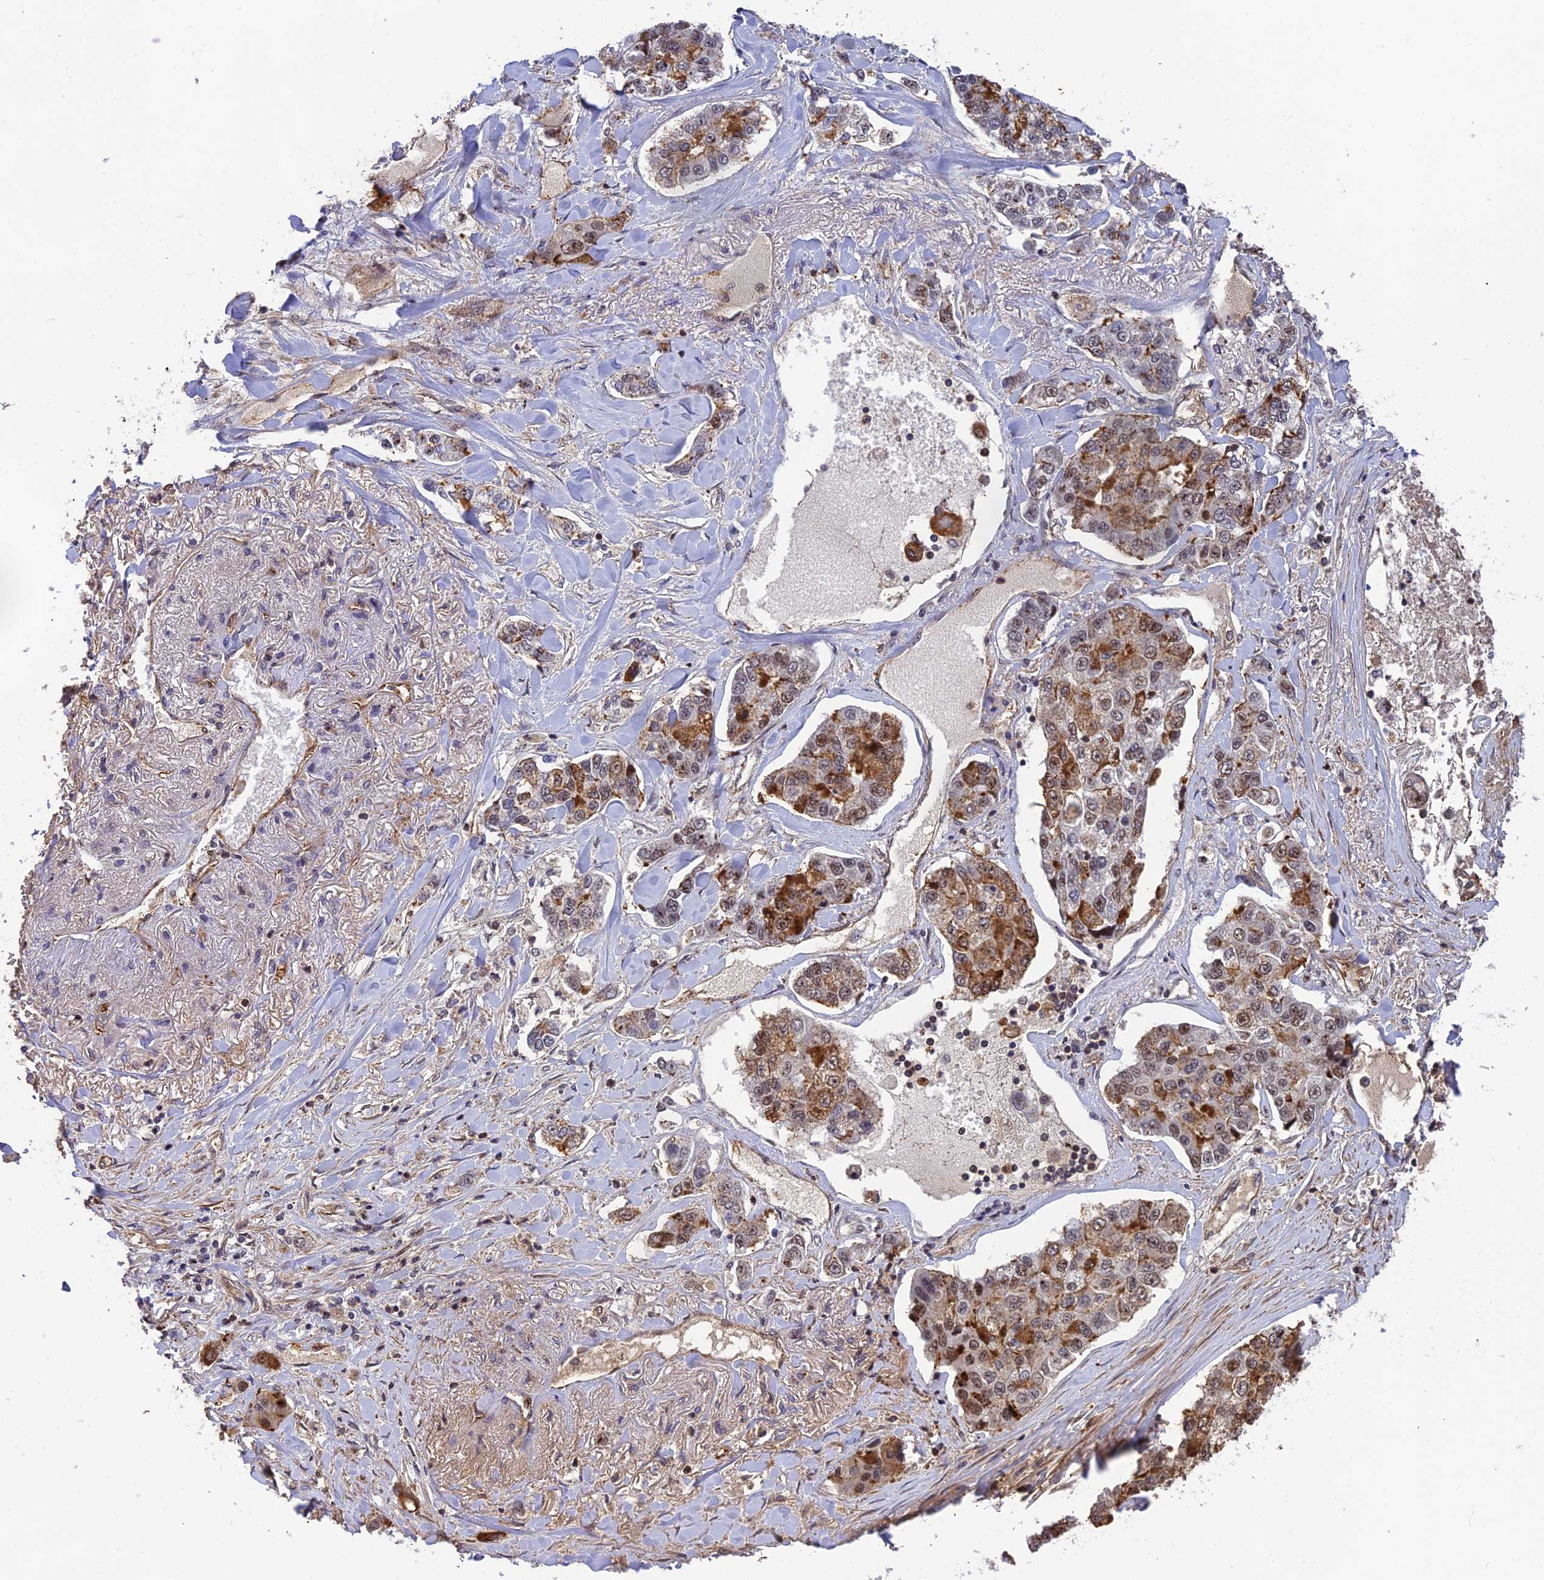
{"staining": {"intensity": "moderate", "quantity": "25%-75%", "location": "cytoplasmic/membranous,nuclear"}, "tissue": "lung cancer", "cell_type": "Tumor cells", "image_type": "cancer", "snomed": [{"axis": "morphology", "description": "Adenocarcinoma, NOS"}, {"axis": "topography", "description": "Lung"}], "caption": "Immunohistochemistry (IHC) of human lung cancer exhibits medium levels of moderate cytoplasmic/membranous and nuclear positivity in approximately 25%-75% of tumor cells. Nuclei are stained in blue.", "gene": "OSBPL1A", "patient": {"sex": "male", "age": 49}}